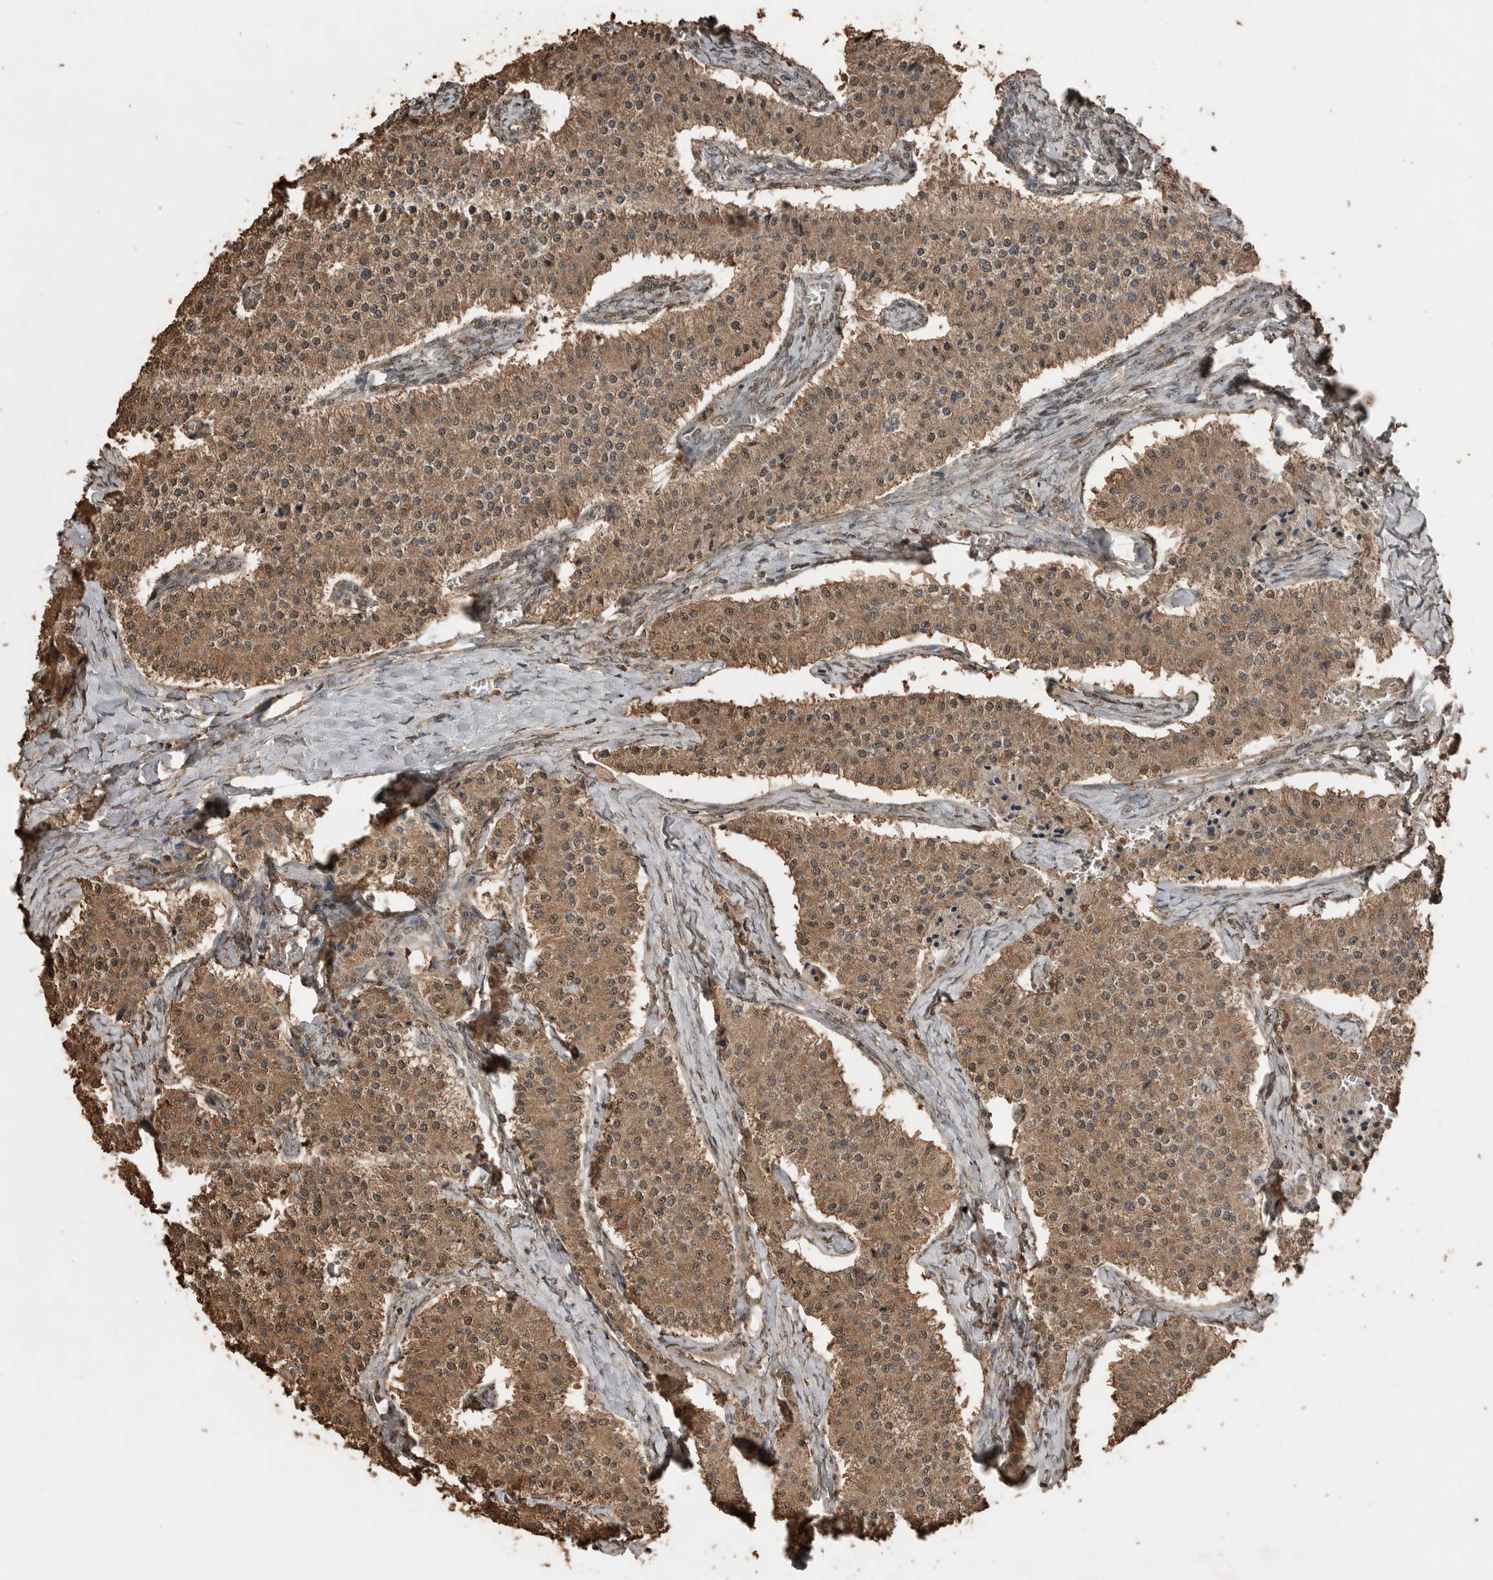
{"staining": {"intensity": "moderate", "quantity": ">75%", "location": "cytoplasmic/membranous"}, "tissue": "carcinoid", "cell_type": "Tumor cells", "image_type": "cancer", "snomed": [{"axis": "morphology", "description": "Carcinoid, malignant, NOS"}, {"axis": "topography", "description": "Colon"}], "caption": "Immunohistochemistry (DAB) staining of carcinoid (malignant) reveals moderate cytoplasmic/membranous protein positivity in about >75% of tumor cells. (Stains: DAB (3,3'-diaminobenzidine) in brown, nuclei in blue, Microscopy: brightfield microscopy at high magnification).", "gene": "BLZF1", "patient": {"sex": "female", "age": 52}}